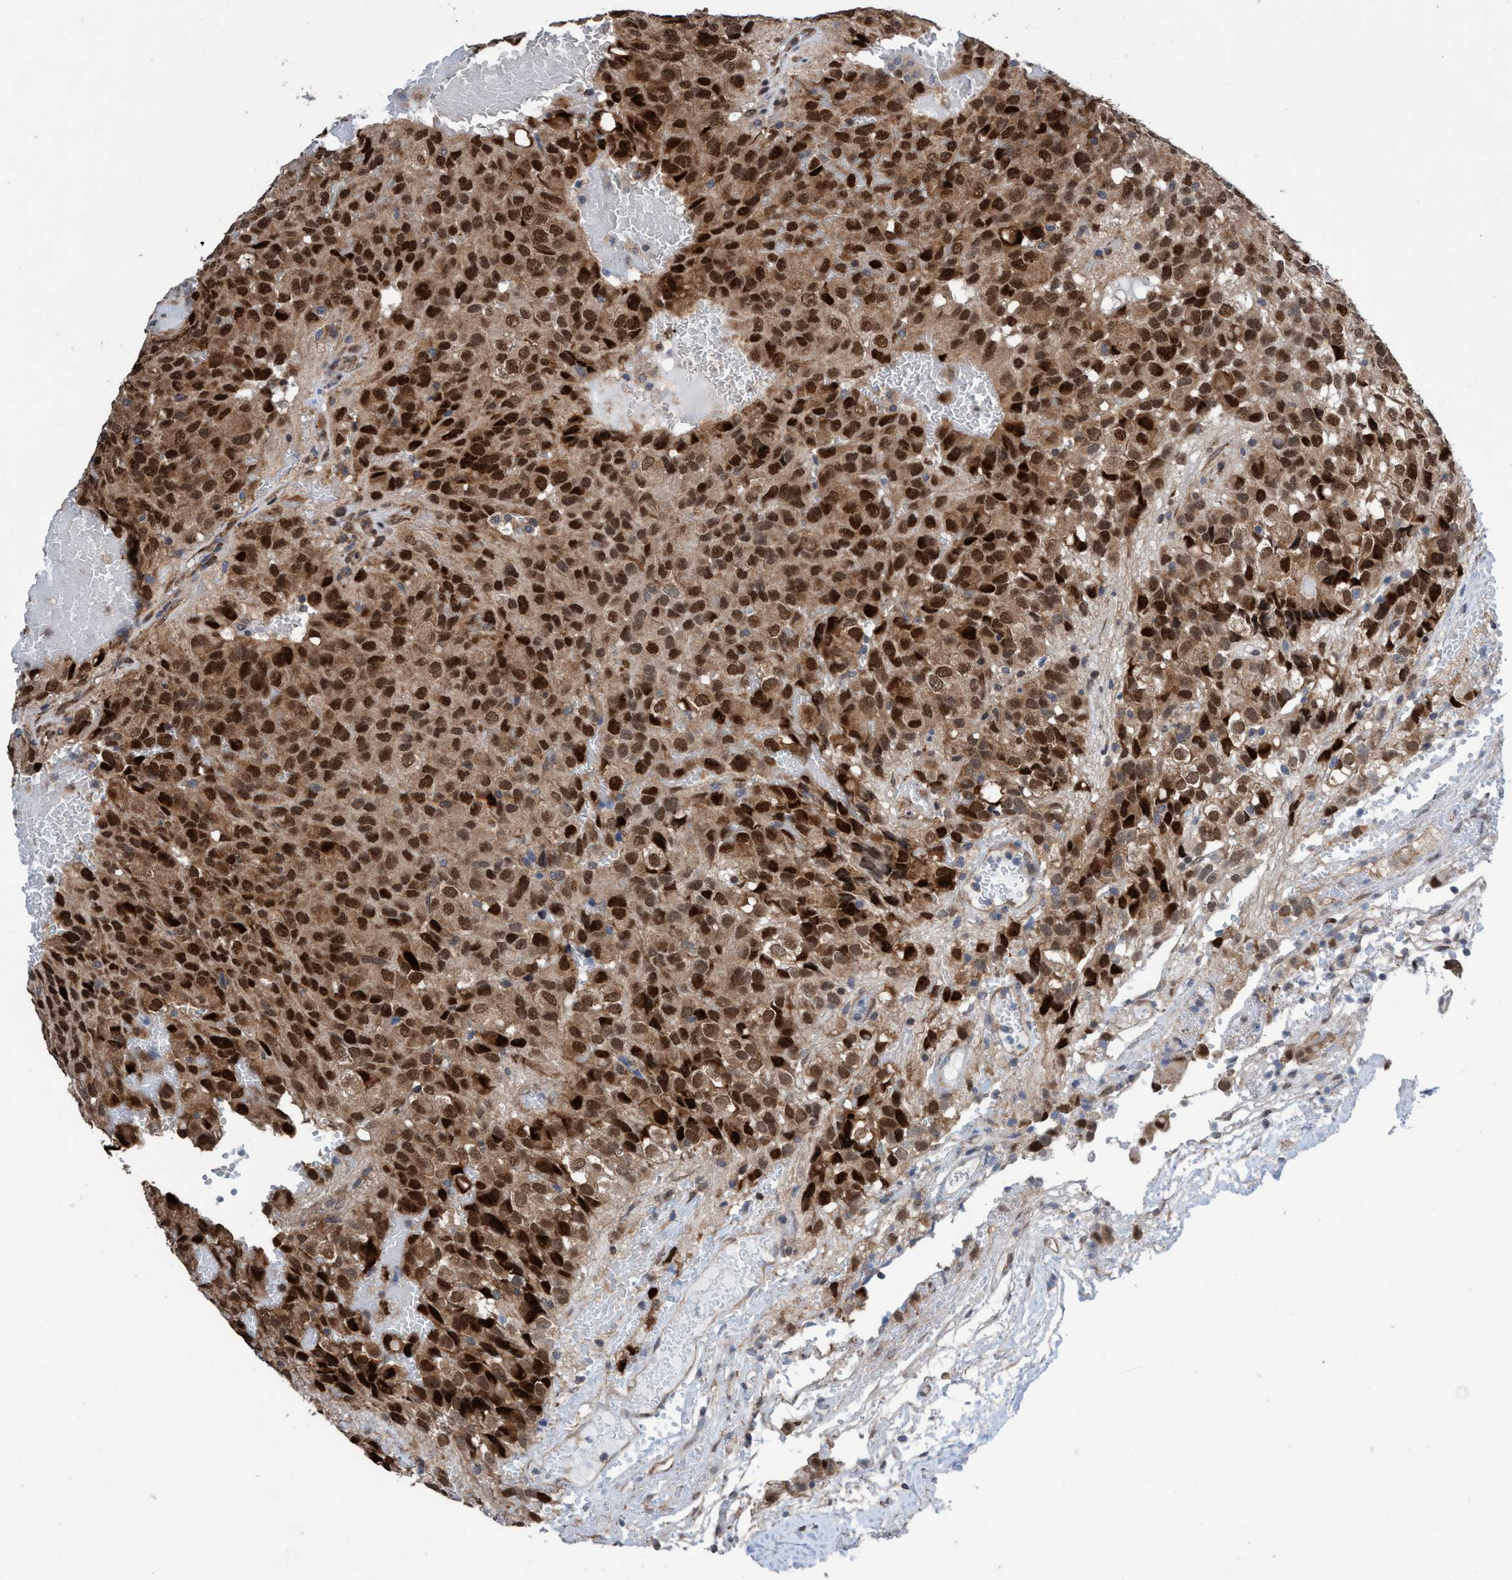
{"staining": {"intensity": "strong", "quantity": ">75%", "location": "cytoplasmic/membranous,nuclear"}, "tissue": "glioma", "cell_type": "Tumor cells", "image_type": "cancer", "snomed": [{"axis": "morphology", "description": "Glioma, malignant, High grade"}, {"axis": "topography", "description": "Brain"}], "caption": "Immunohistochemical staining of human glioma shows high levels of strong cytoplasmic/membranous and nuclear staining in approximately >75% of tumor cells.", "gene": "METAP2", "patient": {"sex": "male", "age": 32}}